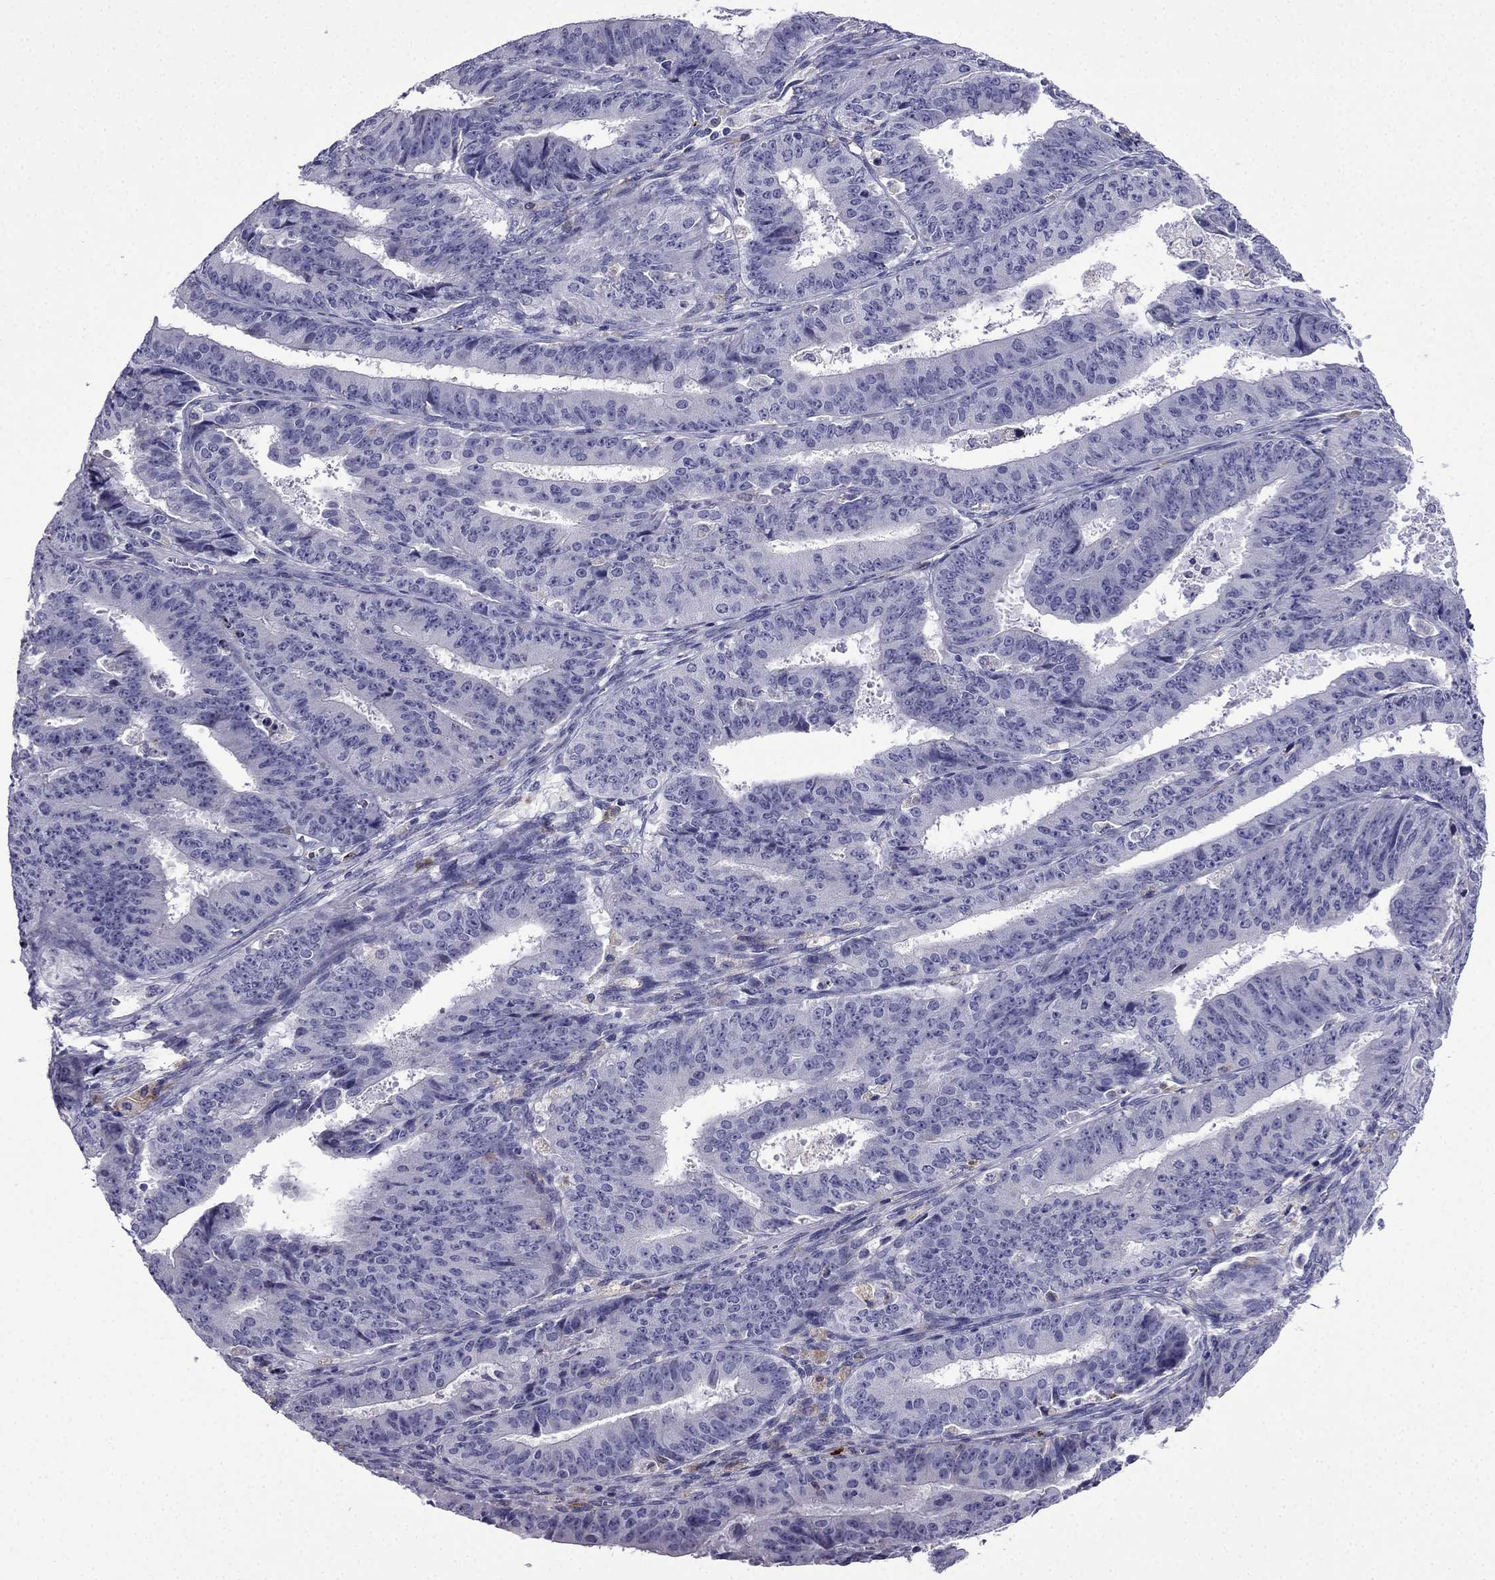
{"staining": {"intensity": "negative", "quantity": "none", "location": "none"}, "tissue": "ovarian cancer", "cell_type": "Tumor cells", "image_type": "cancer", "snomed": [{"axis": "morphology", "description": "Carcinoma, endometroid"}, {"axis": "topography", "description": "Ovary"}], "caption": "Ovarian endometroid carcinoma was stained to show a protein in brown. There is no significant expression in tumor cells. (Stains: DAB immunohistochemistry (IHC) with hematoxylin counter stain, Microscopy: brightfield microscopy at high magnification).", "gene": "TSSK4", "patient": {"sex": "female", "age": 42}}